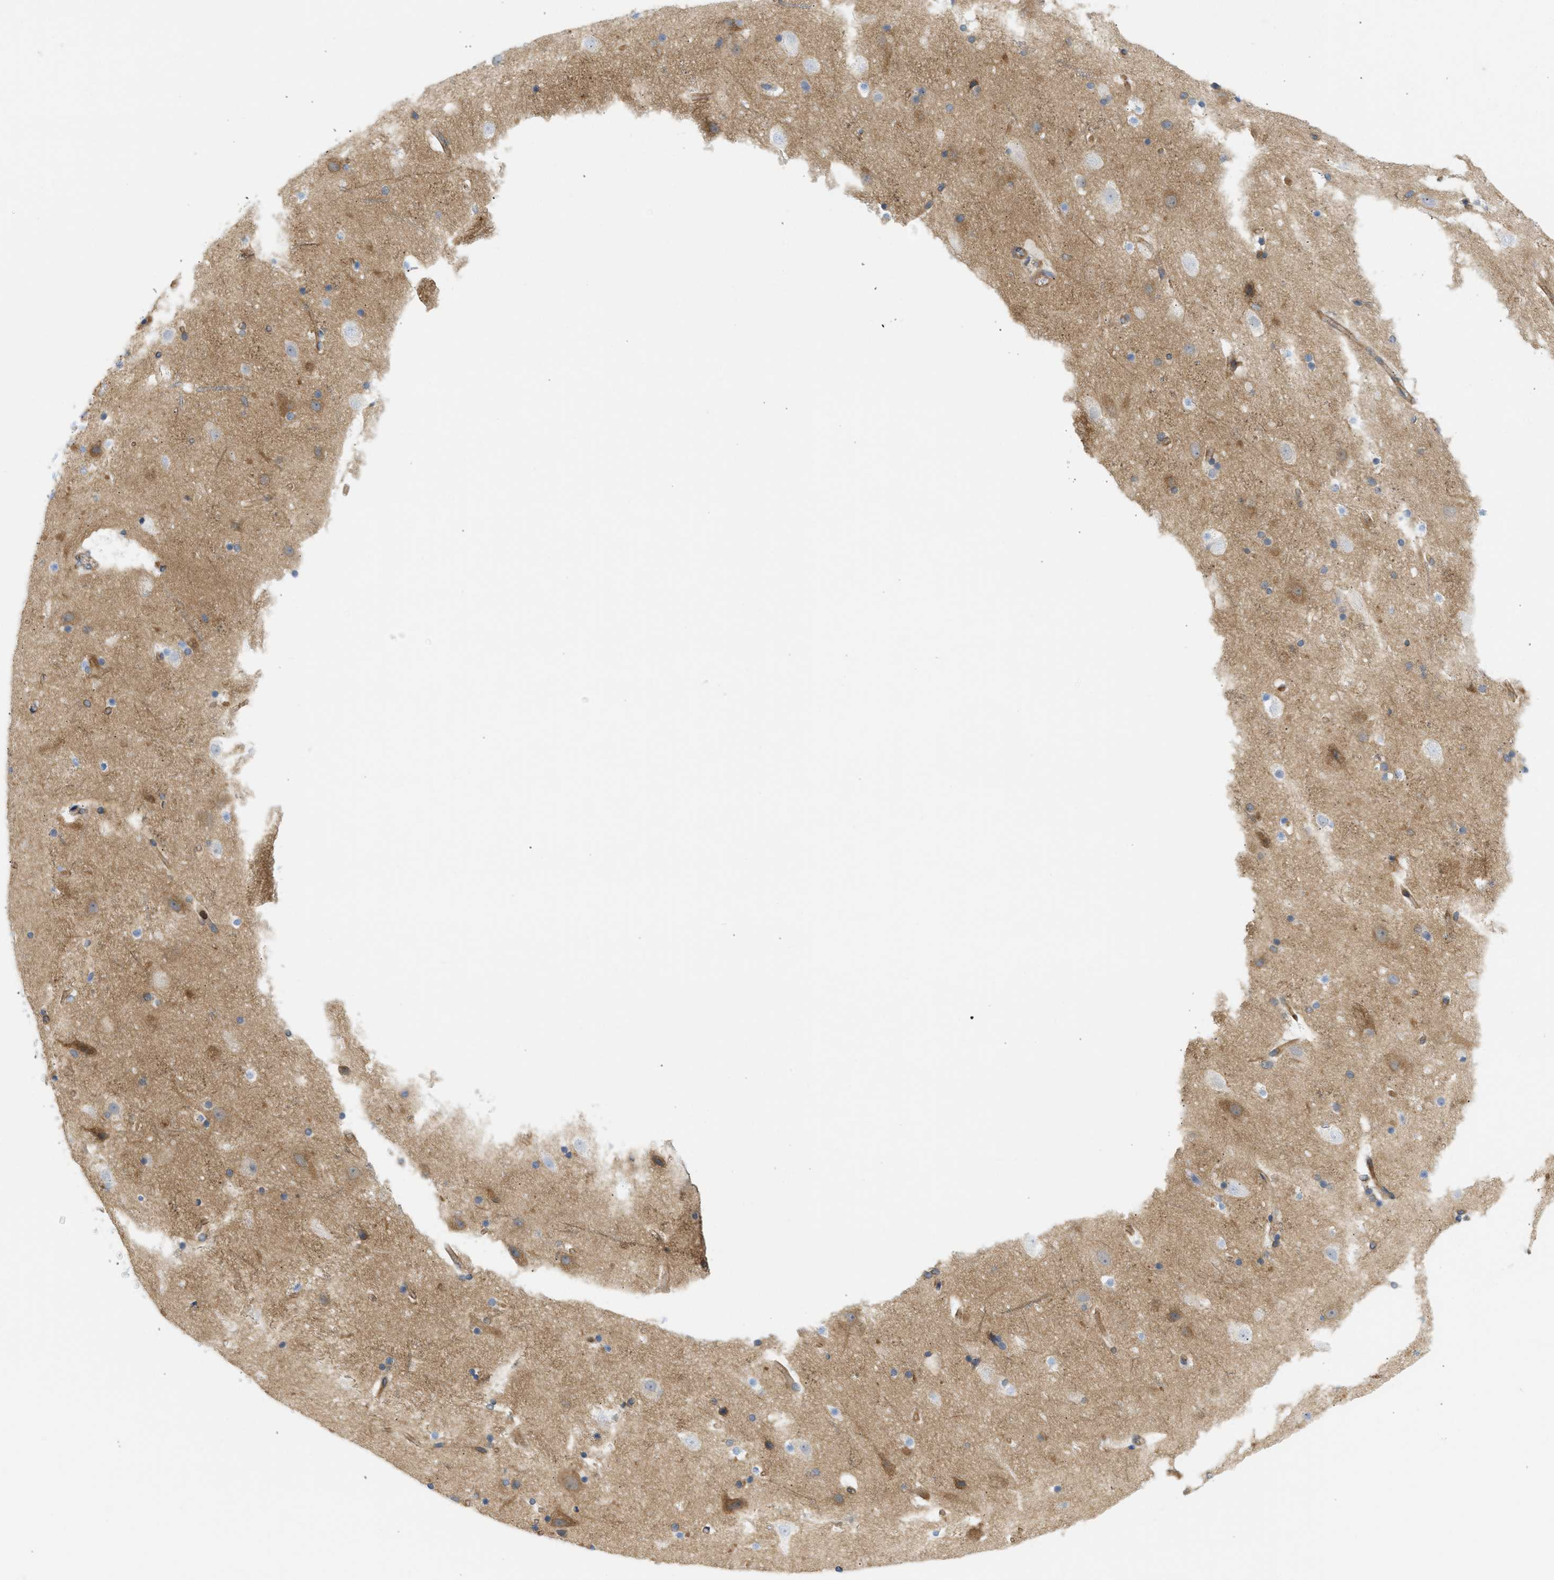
{"staining": {"intensity": "moderate", "quantity": ">75%", "location": "cytoplasmic/membranous"}, "tissue": "cerebral cortex", "cell_type": "Endothelial cells", "image_type": "normal", "snomed": [{"axis": "morphology", "description": "Normal tissue, NOS"}, {"axis": "topography", "description": "Cerebral cortex"}], "caption": "This photomicrograph reveals immunohistochemistry staining of benign human cerebral cortex, with medium moderate cytoplasmic/membranous positivity in approximately >75% of endothelial cells.", "gene": "STRN", "patient": {"sex": "male", "age": 45}}